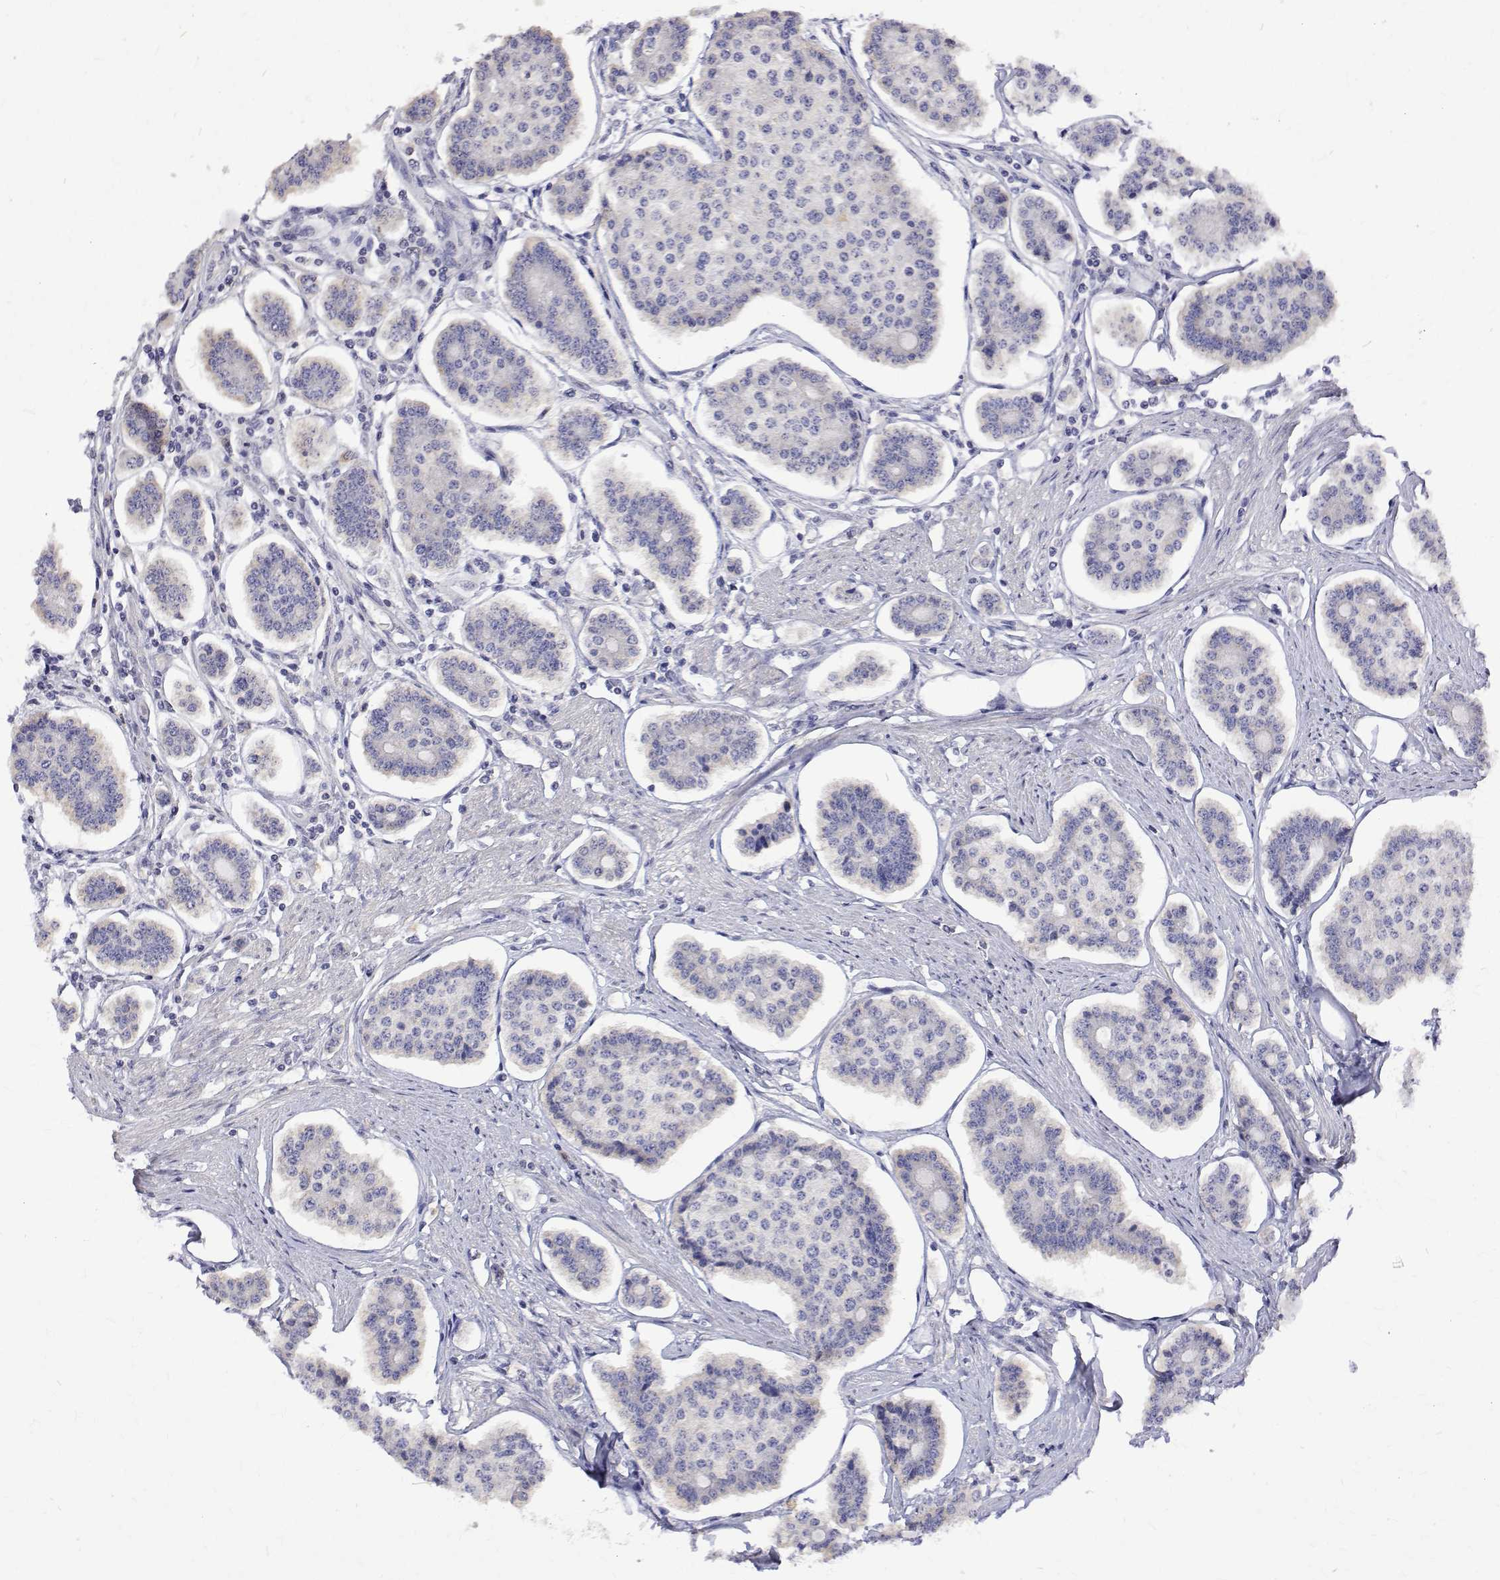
{"staining": {"intensity": "negative", "quantity": "none", "location": "none"}, "tissue": "carcinoid", "cell_type": "Tumor cells", "image_type": "cancer", "snomed": [{"axis": "morphology", "description": "Carcinoid, malignant, NOS"}, {"axis": "topography", "description": "Small intestine"}], "caption": "Immunohistochemistry of human carcinoid shows no staining in tumor cells.", "gene": "PADI1", "patient": {"sex": "female", "age": 65}}